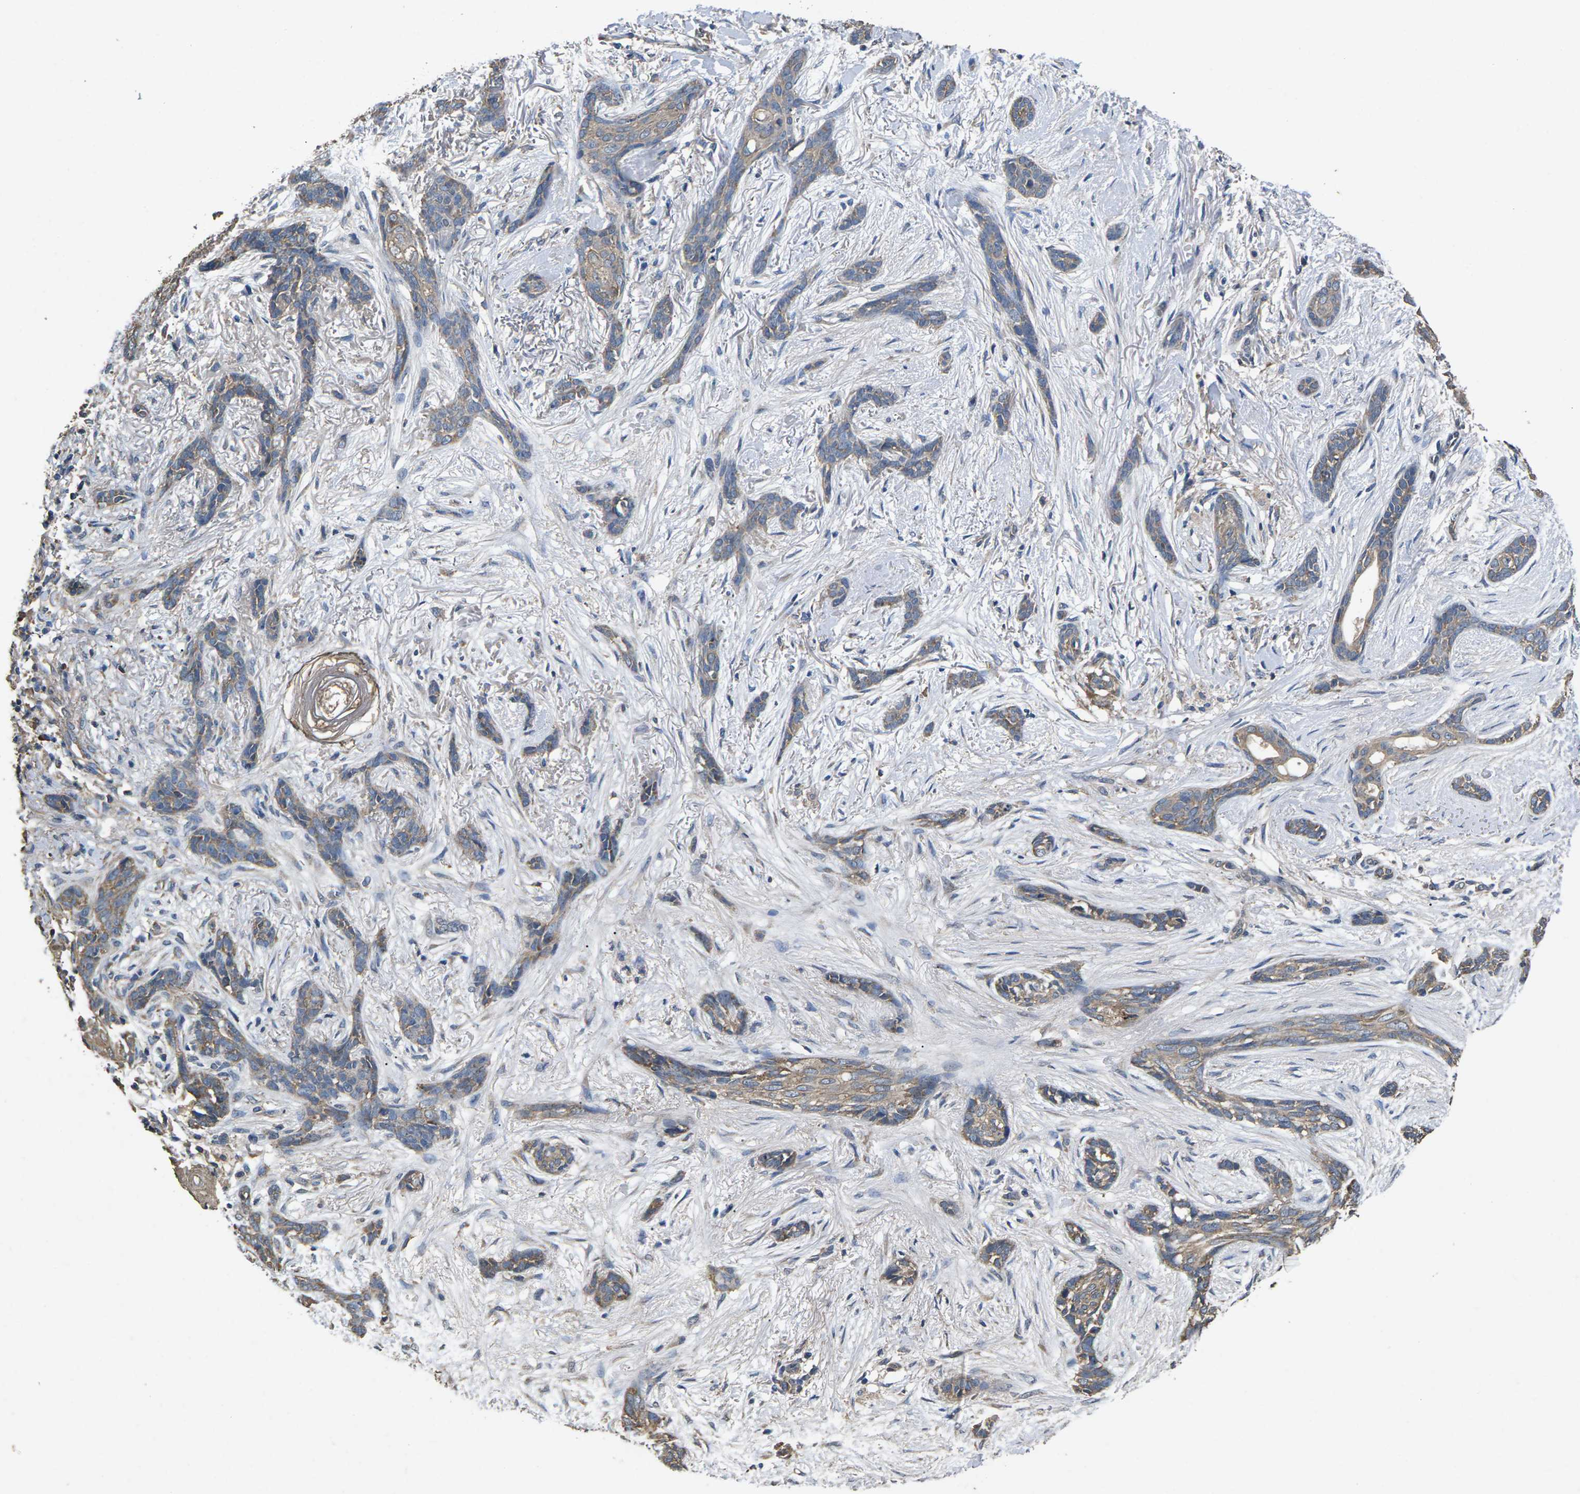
{"staining": {"intensity": "weak", "quantity": "25%-75%", "location": "cytoplasmic/membranous"}, "tissue": "skin cancer", "cell_type": "Tumor cells", "image_type": "cancer", "snomed": [{"axis": "morphology", "description": "Basal cell carcinoma"}, {"axis": "morphology", "description": "Adnexal tumor, benign"}, {"axis": "topography", "description": "Skin"}], "caption": "This photomicrograph reveals IHC staining of benign adnexal tumor (skin), with low weak cytoplasmic/membranous positivity in about 25%-75% of tumor cells.", "gene": "B4GAT1", "patient": {"sex": "female", "age": 42}}